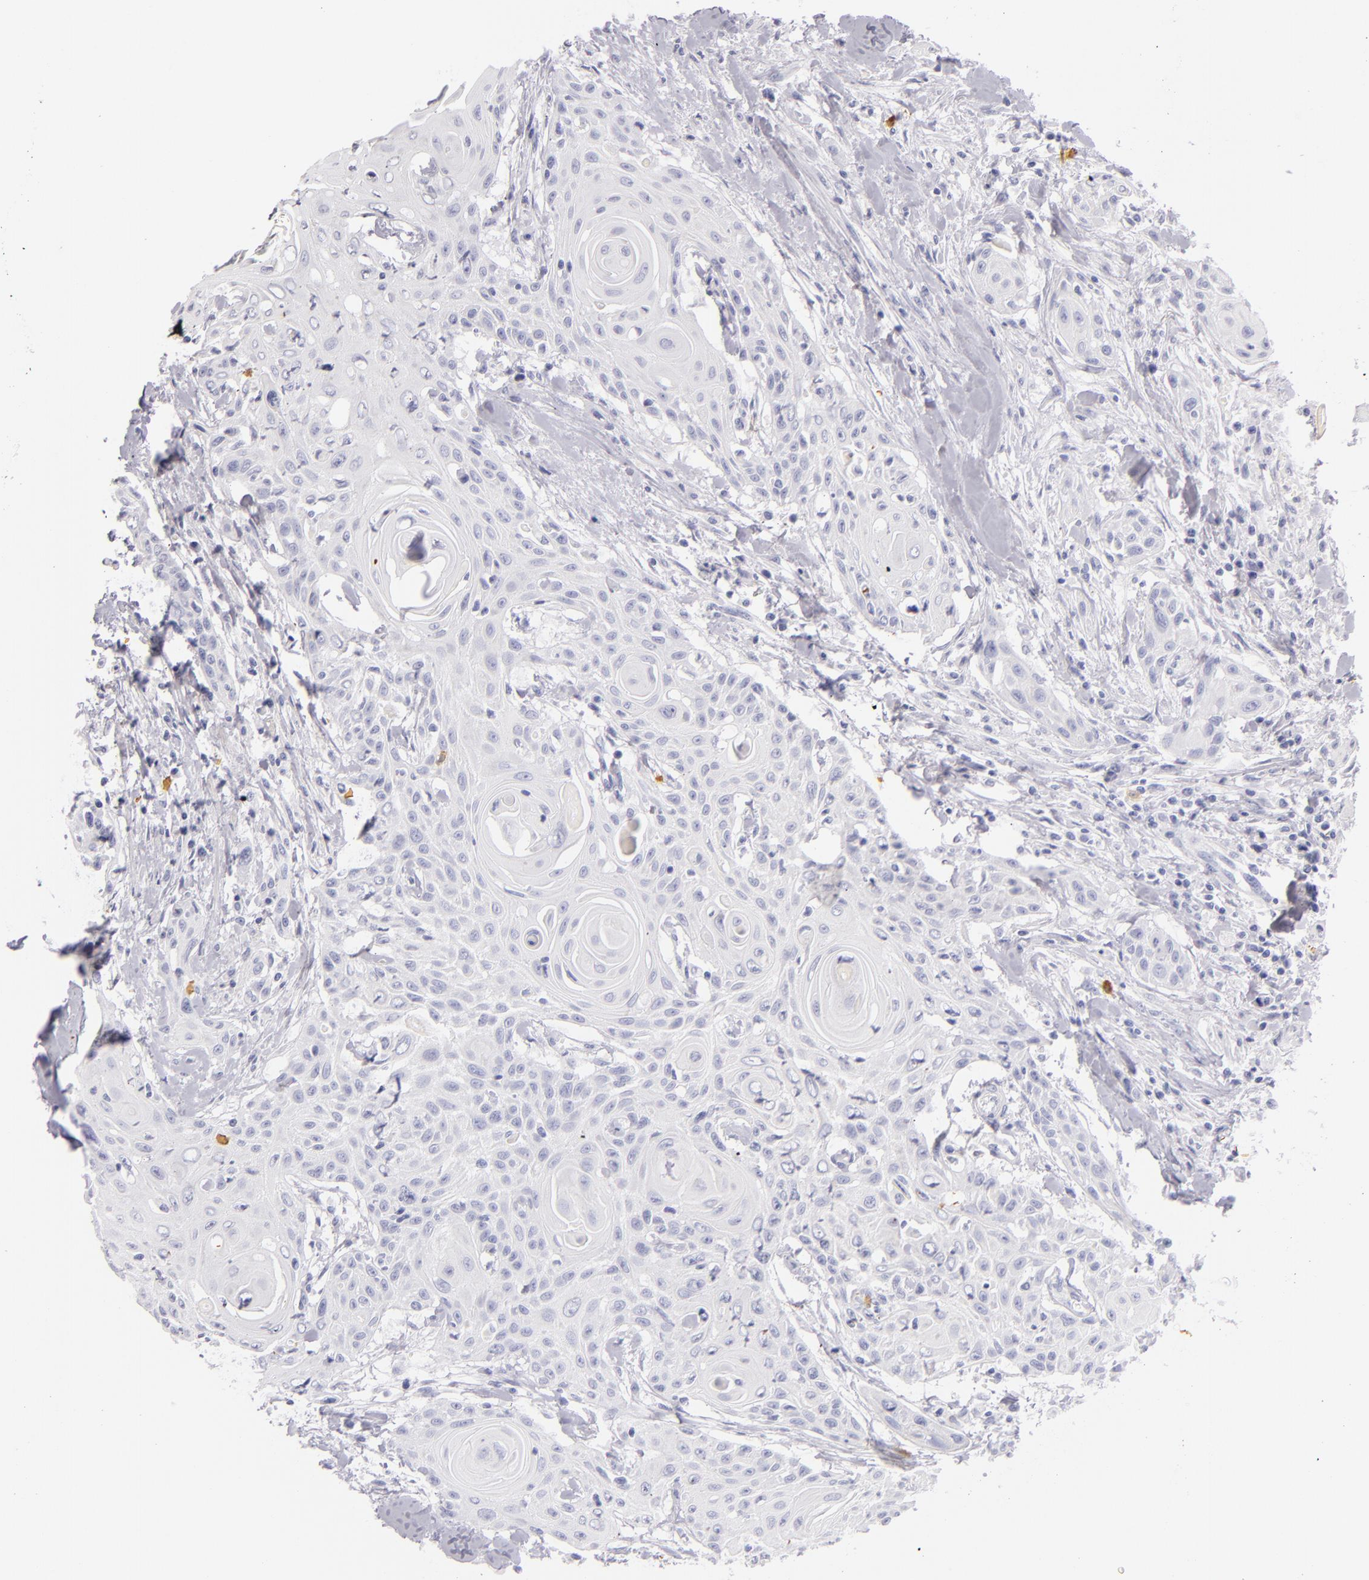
{"staining": {"intensity": "negative", "quantity": "none", "location": "none"}, "tissue": "head and neck cancer", "cell_type": "Tumor cells", "image_type": "cancer", "snomed": [{"axis": "morphology", "description": "Squamous cell carcinoma, NOS"}, {"axis": "morphology", "description": "Squamous cell carcinoma, metastatic, NOS"}, {"axis": "topography", "description": "Lymph node"}, {"axis": "topography", "description": "Salivary gland"}, {"axis": "topography", "description": "Head-Neck"}], "caption": "Head and neck cancer (metastatic squamous cell carcinoma) stained for a protein using immunohistochemistry exhibits no positivity tumor cells.", "gene": "TPSD1", "patient": {"sex": "female", "age": 74}}